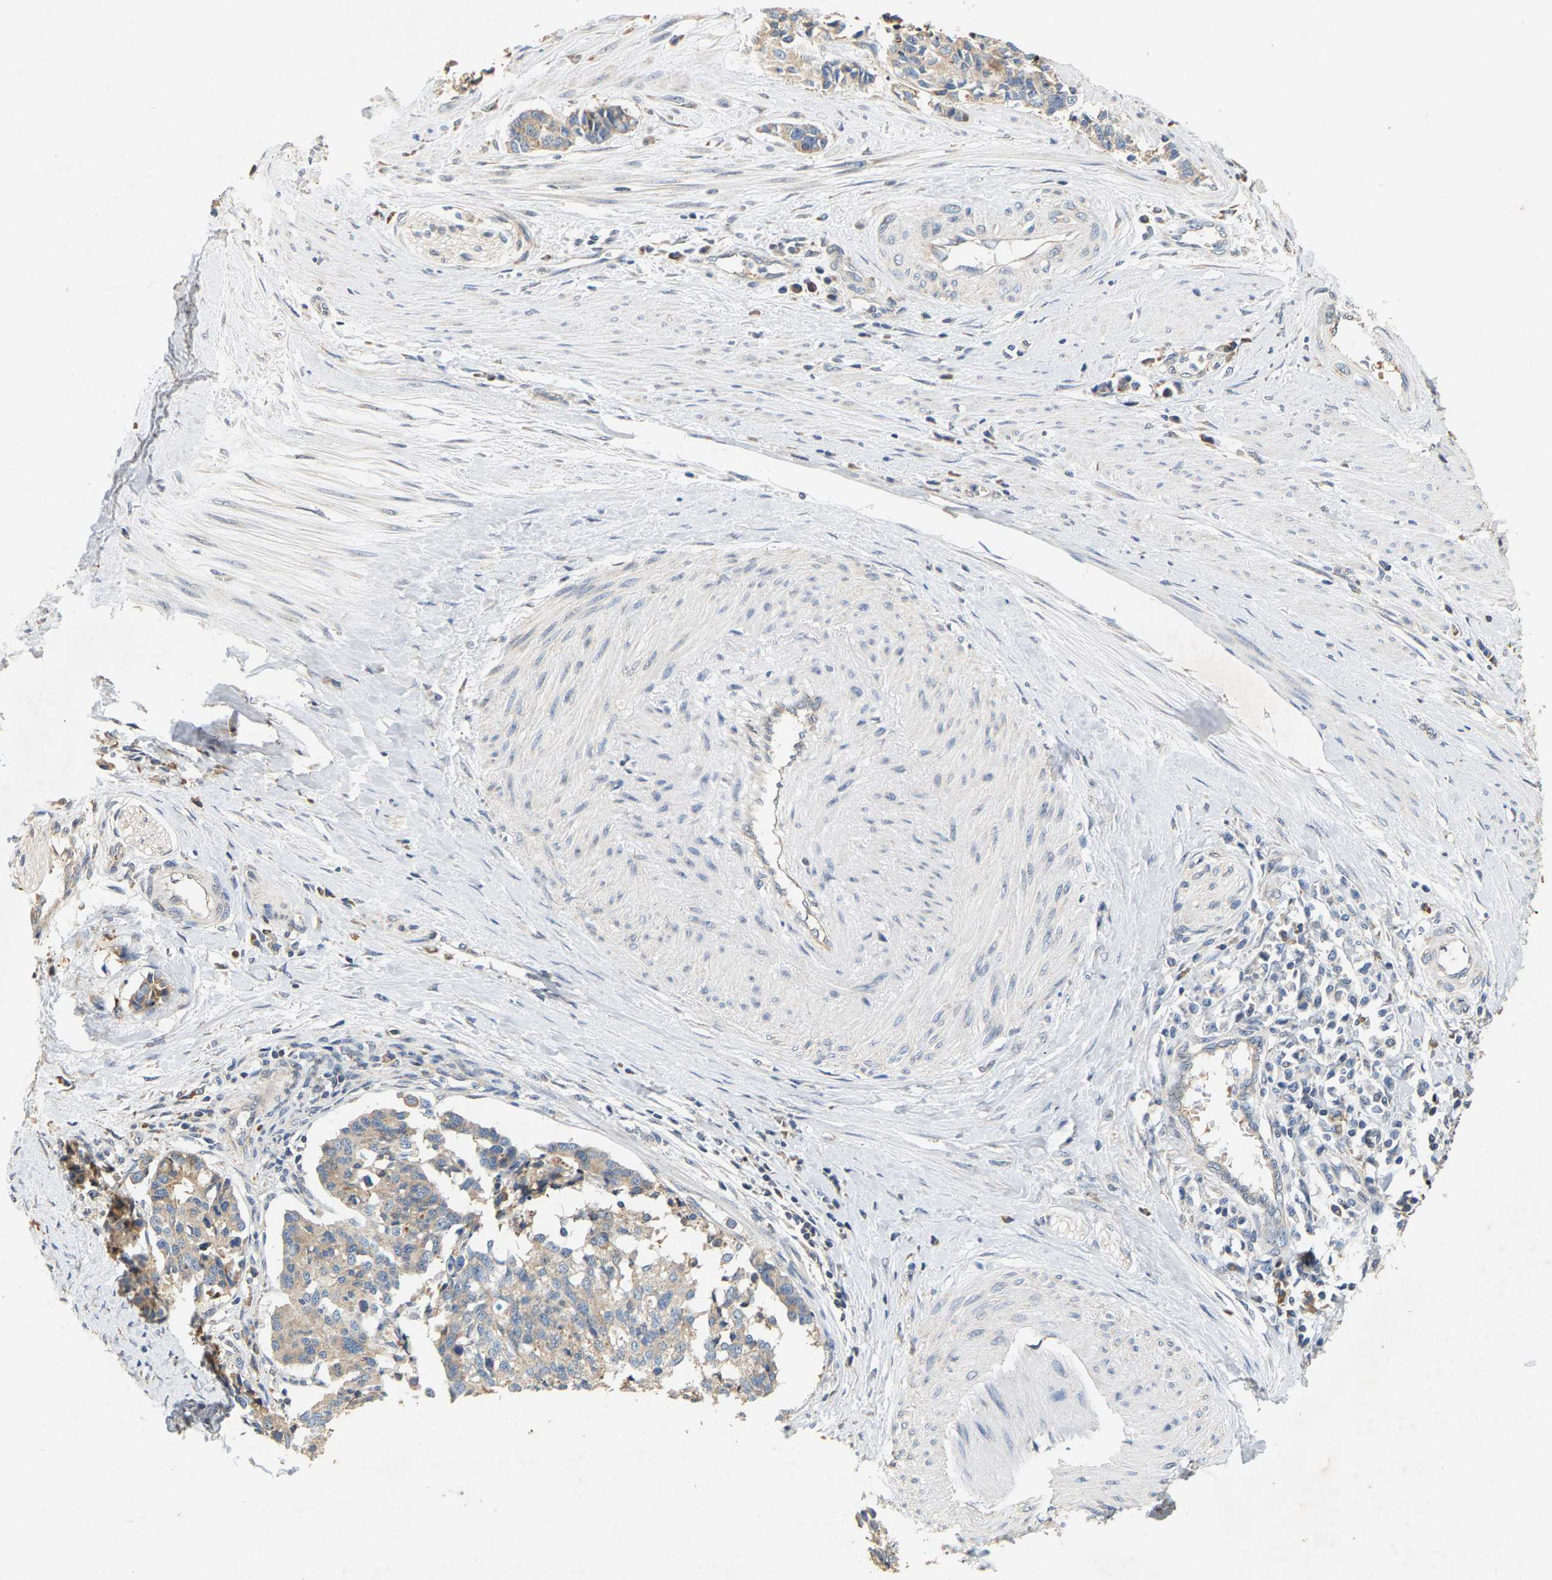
{"staining": {"intensity": "weak", "quantity": "<25%", "location": "cytoplasmic/membranous"}, "tissue": "cervical cancer", "cell_type": "Tumor cells", "image_type": "cancer", "snomed": [{"axis": "morphology", "description": "Squamous cell carcinoma, NOS"}, {"axis": "topography", "description": "Cervix"}], "caption": "Immunohistochemical staining of cervical squamous cell carcinoma shows no significant staining in tumor cells. The staining is performed using DAB brown chromogen with nuclei counter-stained in using hematoxylin.", "gene": "CIDEC", "patient": {"sex": "female", "age": 35}}